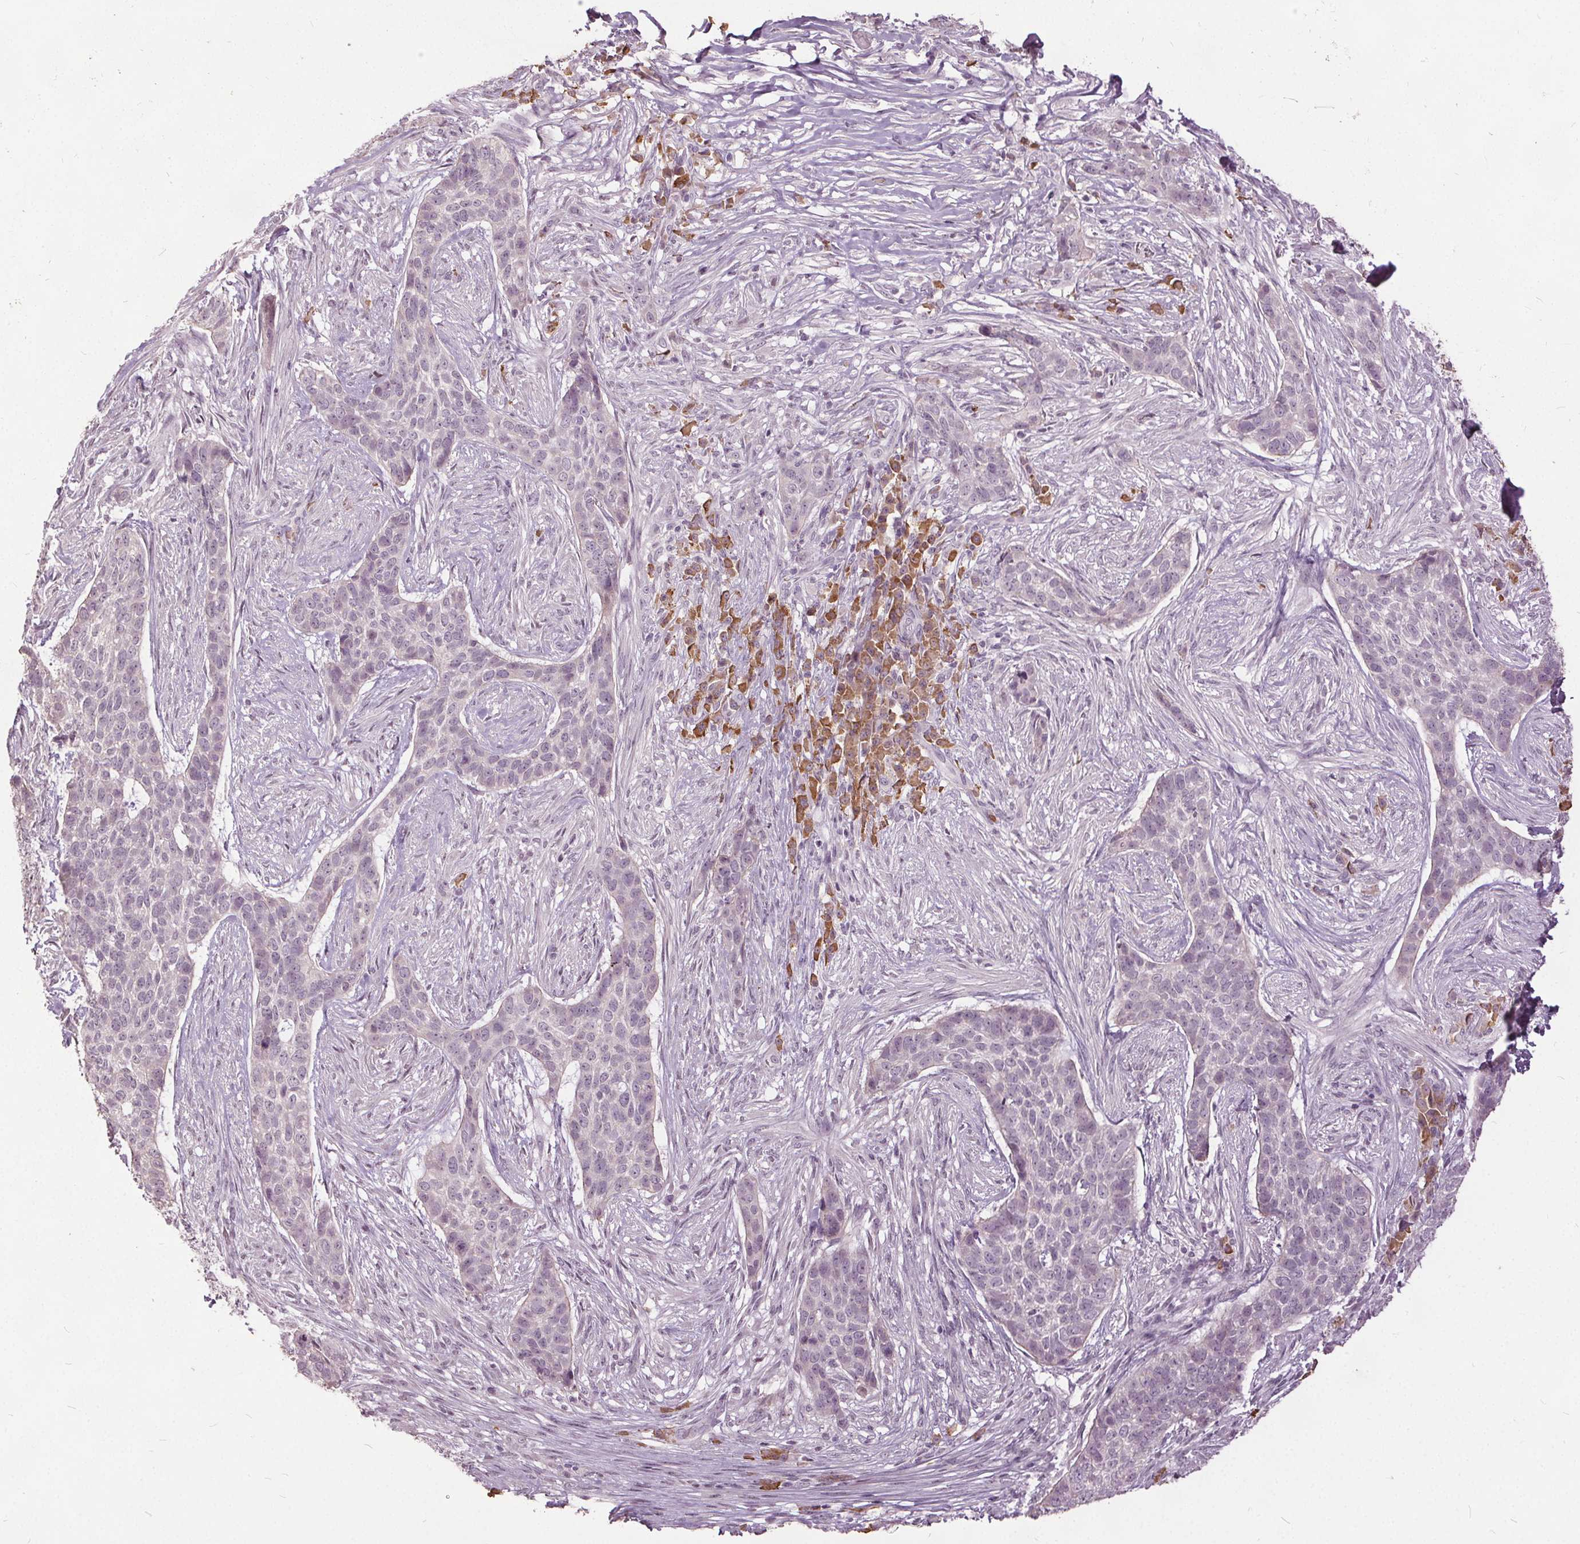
{"staining": {"intensity": "negative", "quantity": "none", "location": "none"}, "tissue": "skin cancer", "cell_type": "Tumor cells", "image_type": "cancer", "snomed": [{"axis": "morphology", "description": "Basal cell carcinoma"}, {"axis": "topography", "description": "Skin"}], "caption": "This is an IHC histopathology image of skin cancer. There is no staining in tumor cells.", "gene": "CXCL16", "patient": {"sex": "female", "age": 69}}